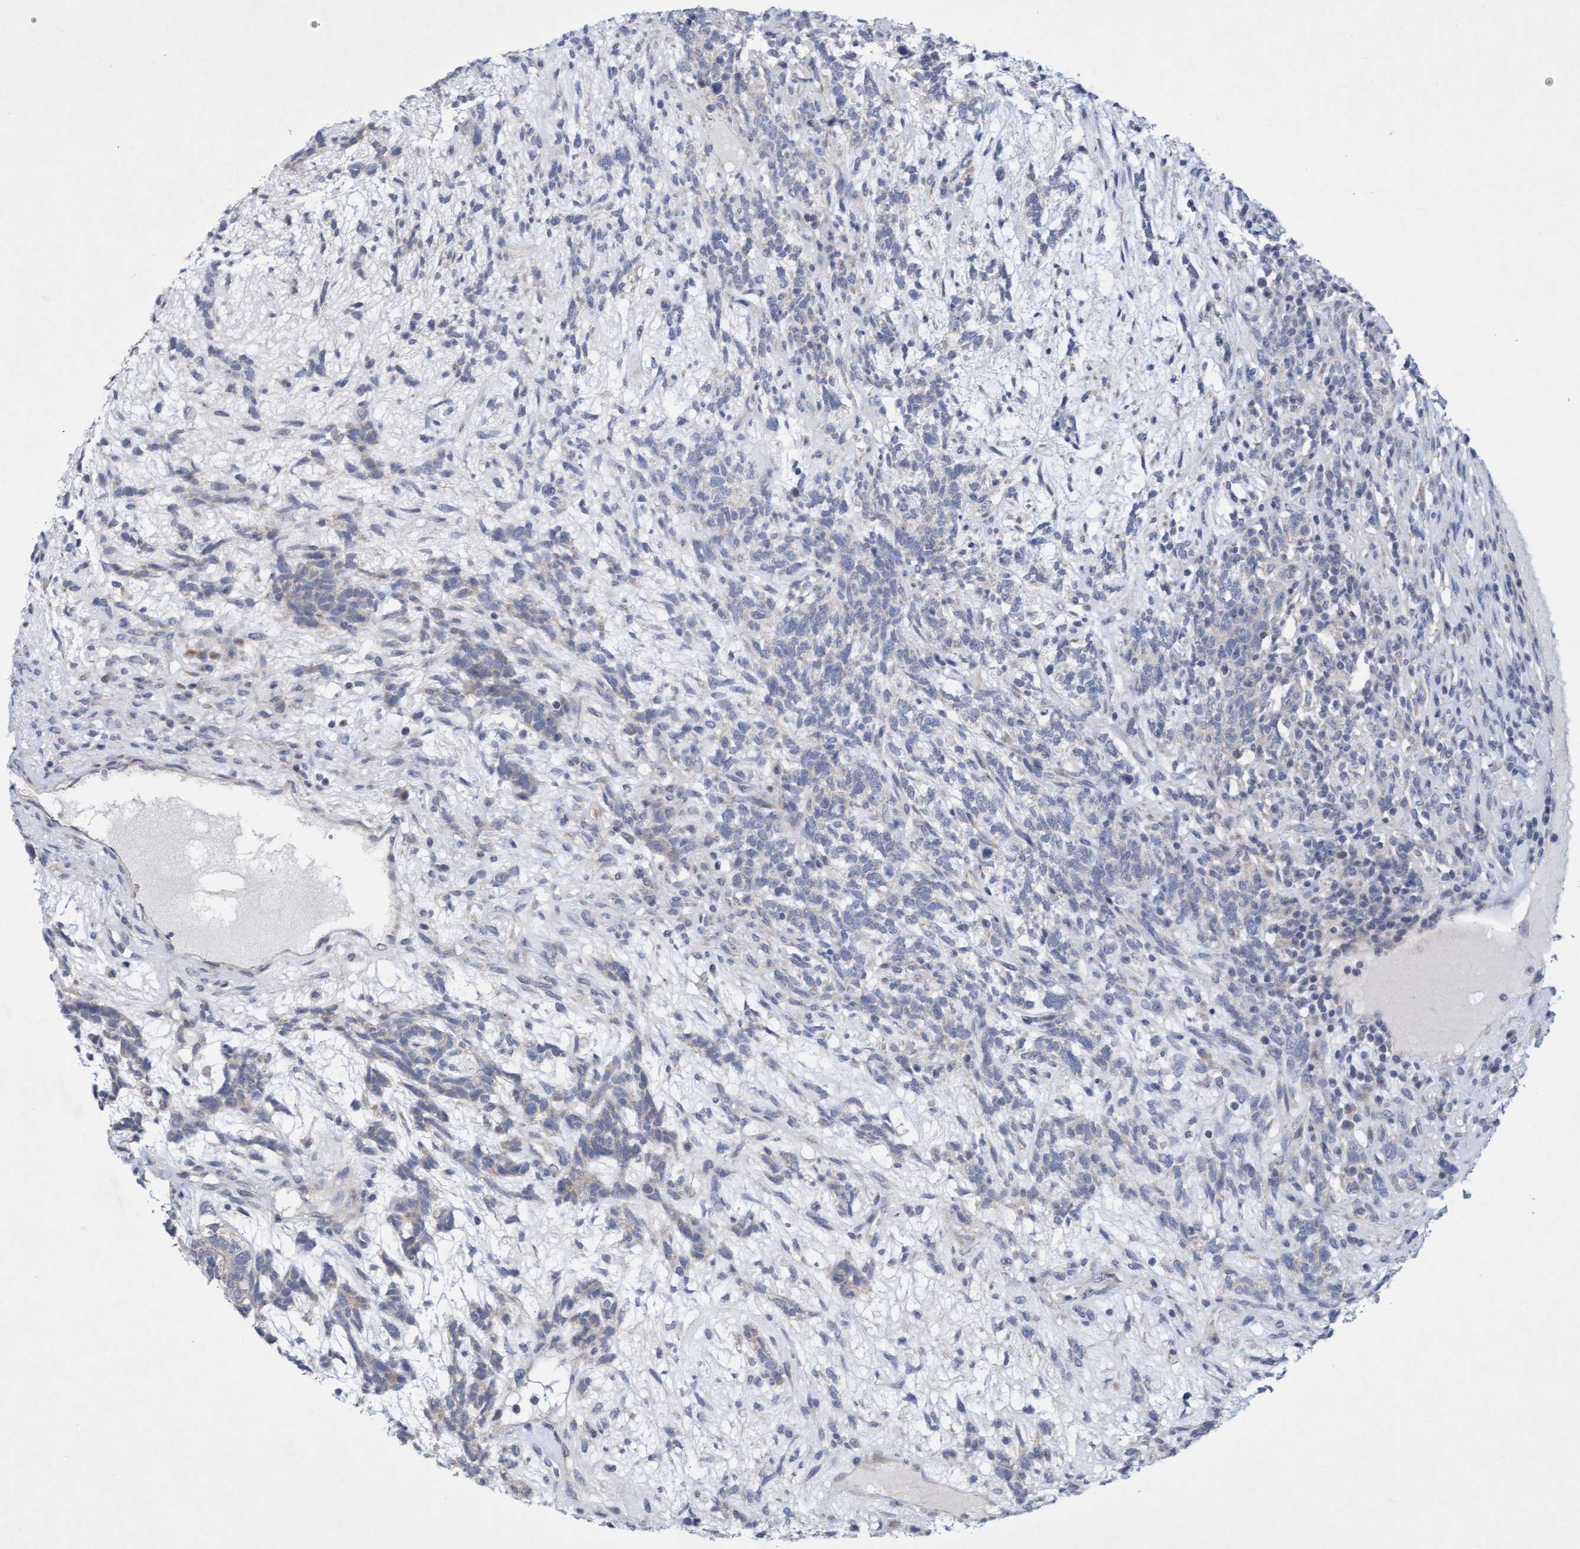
{"staining": {"intensity": "negative", "quantity": "none", "location": "none"}, "tissue": "testis cancer", "cell_type": "Tumor cells", "image_type": "cancer", "snomed": [{"axis": "morphology", "description": "Seminoma, NOS"}, {"axis": "topography", "description": "Testis"}], "caption": "Immunohistochemical staining of seminoma (testis) displays no significant positivity in tumor cells.", "gene": "DDHD2", "patient": {"sex": "male", "age": 28}}